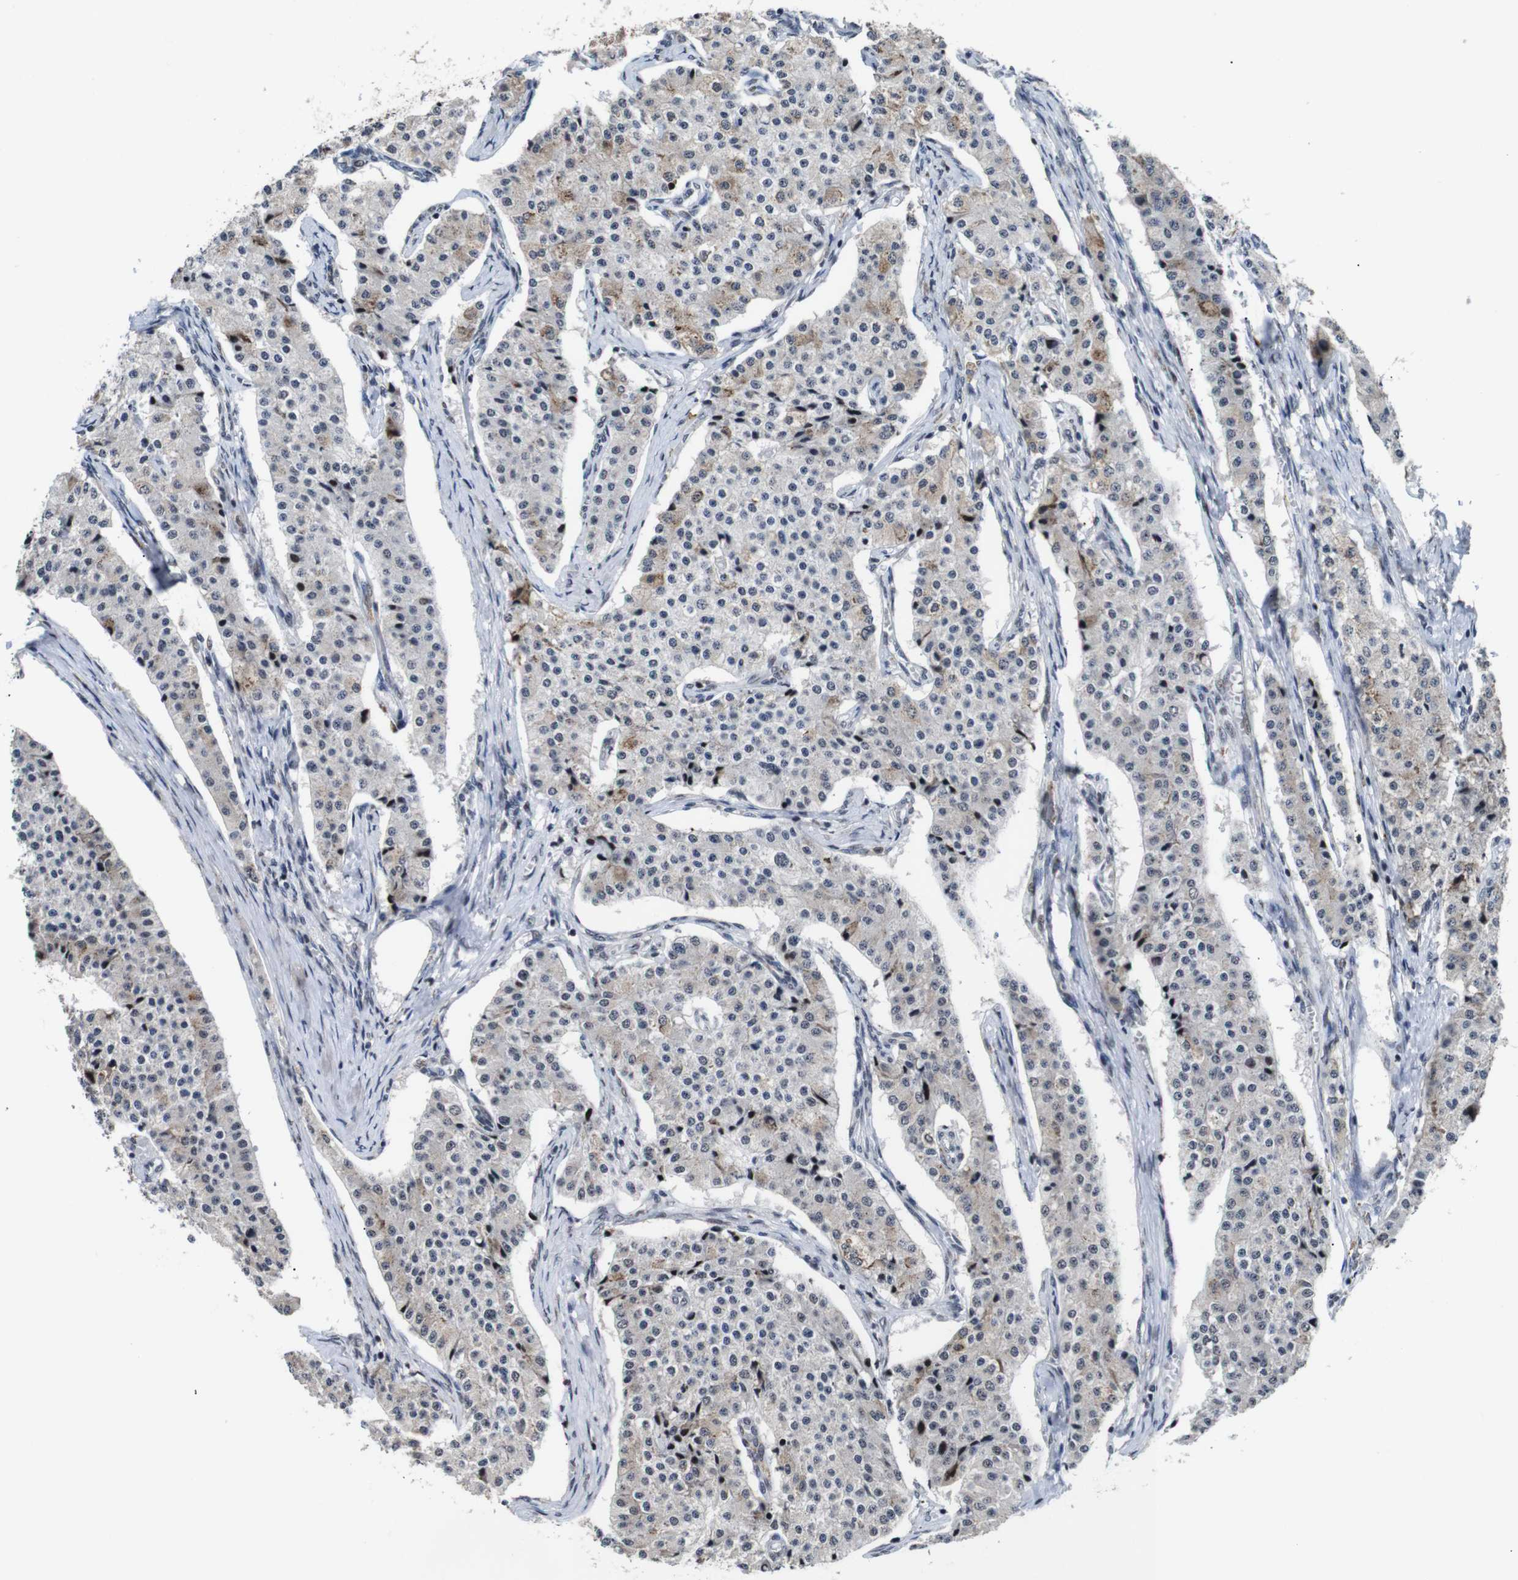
{"staining": {"intensity": "weak", "quantity": "<25%", "location": "cytoplasmic/membranous"}, "tissue": "carcinoid", "cell_type": "Tumor cells", "image_type": "cancer", "snomed": [{"axis": "morphology", "description": "Carcinoid, malignant, NOS"}, {"axis": "topography", "description": "Colon"}], "caption": "A micrograph of human malignant carcinoid is negative for staining in tumor cells. (DAB (3,3'-diaminobenzidine) immunohistochemistry visualized using brightfield microscopy, high magnification).", "gene": "EIF4G1", "patient": {"sex": "female", "age": 52}}